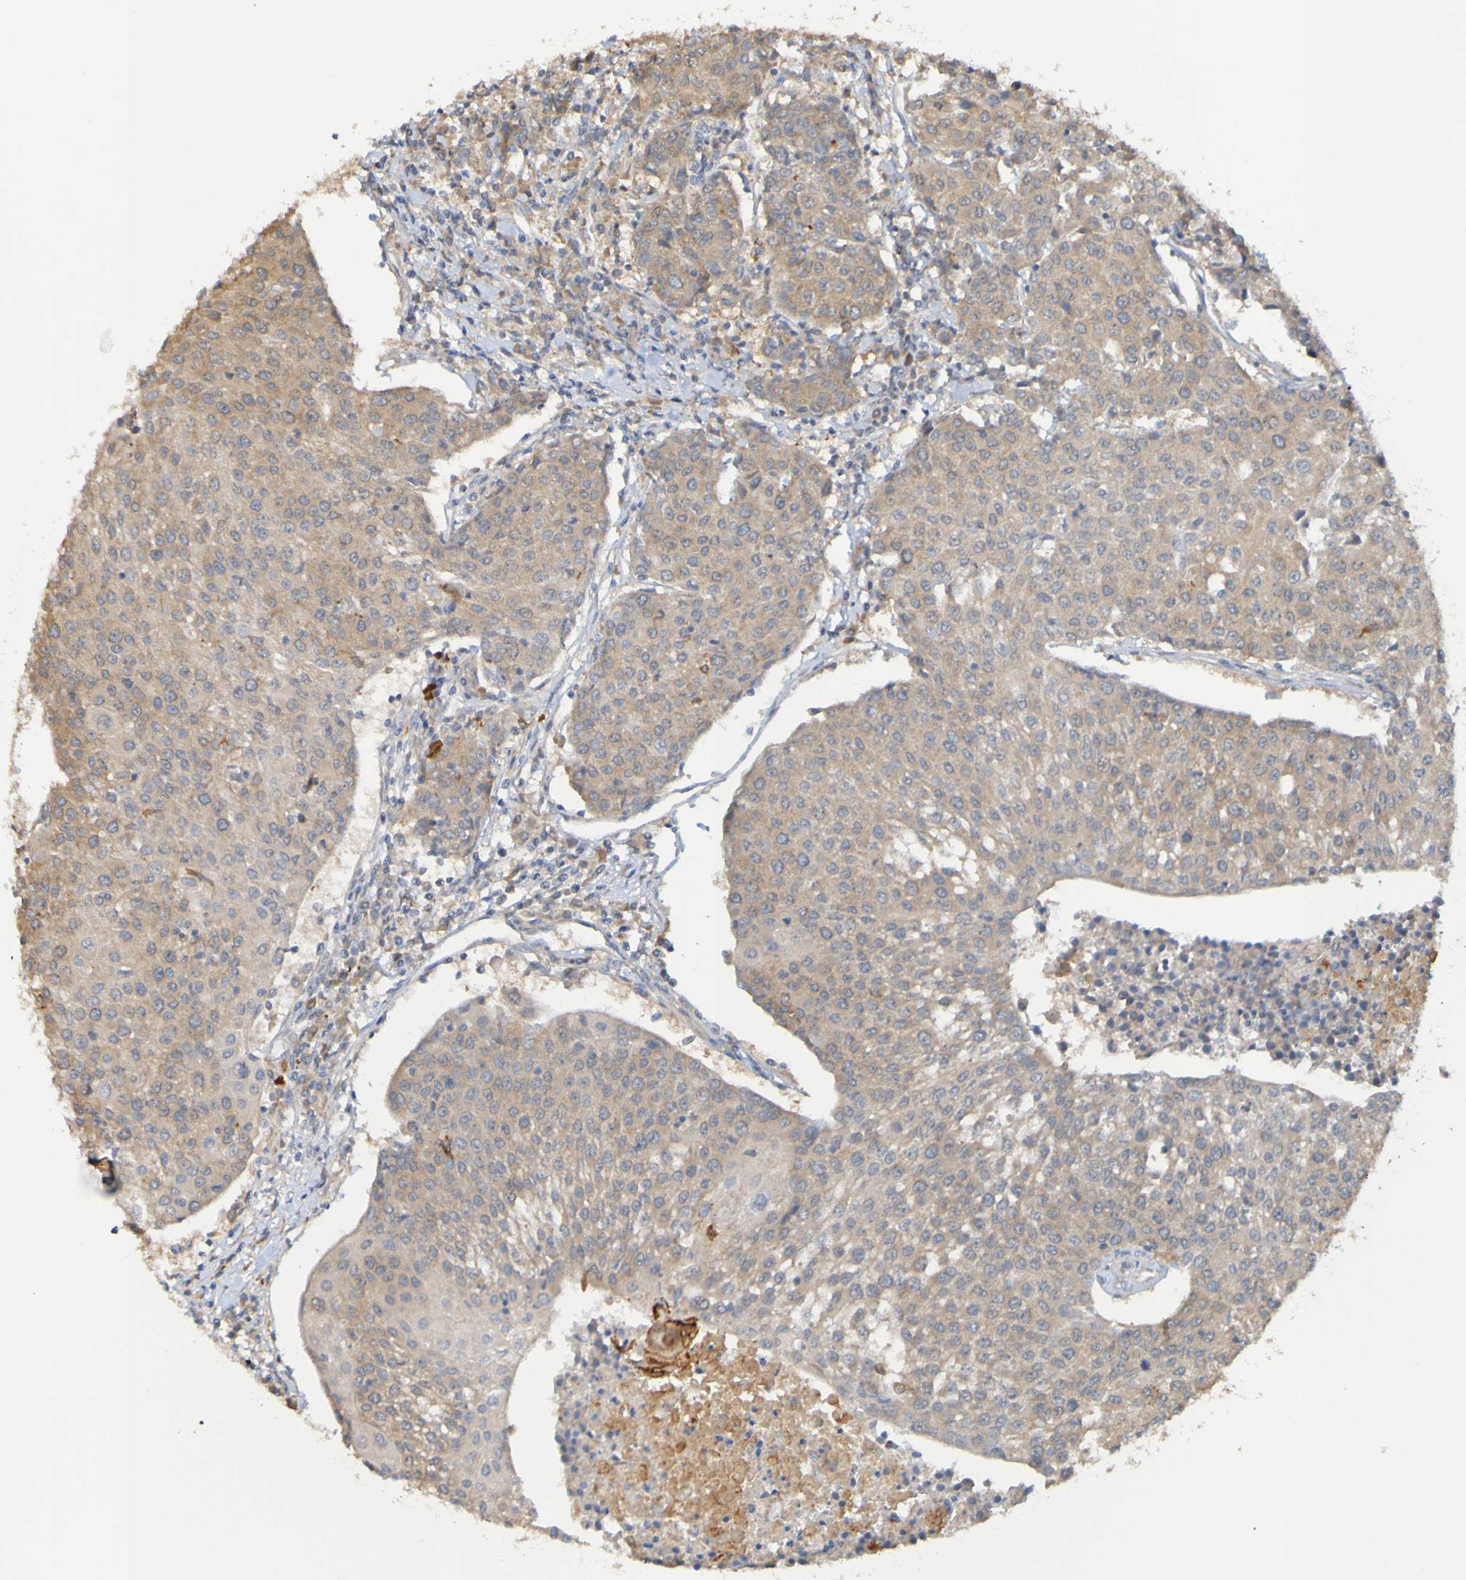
{"staining": {"intensity": "weak", "quantity": ">75%", "location": "cytoplasmic/membranous"}, "tissue": "urothelial cancer", "cell_type": "Tumor cells", "image_type": "cancer", "snomed": [{"axis": "morphology", "description": "Urothelial carcinoma, High grade"}, {"axis": "topography", "description": "Urinary bladder"}], "caption": "Human urothelial carcinoma (high-grade) stained with a brown dye displays weak cytoplasmic/membranous positive positivity in approximately >75% of tumor cells.", "gene": "NAV2", "patient": {"sex": "female", "age": 85}}